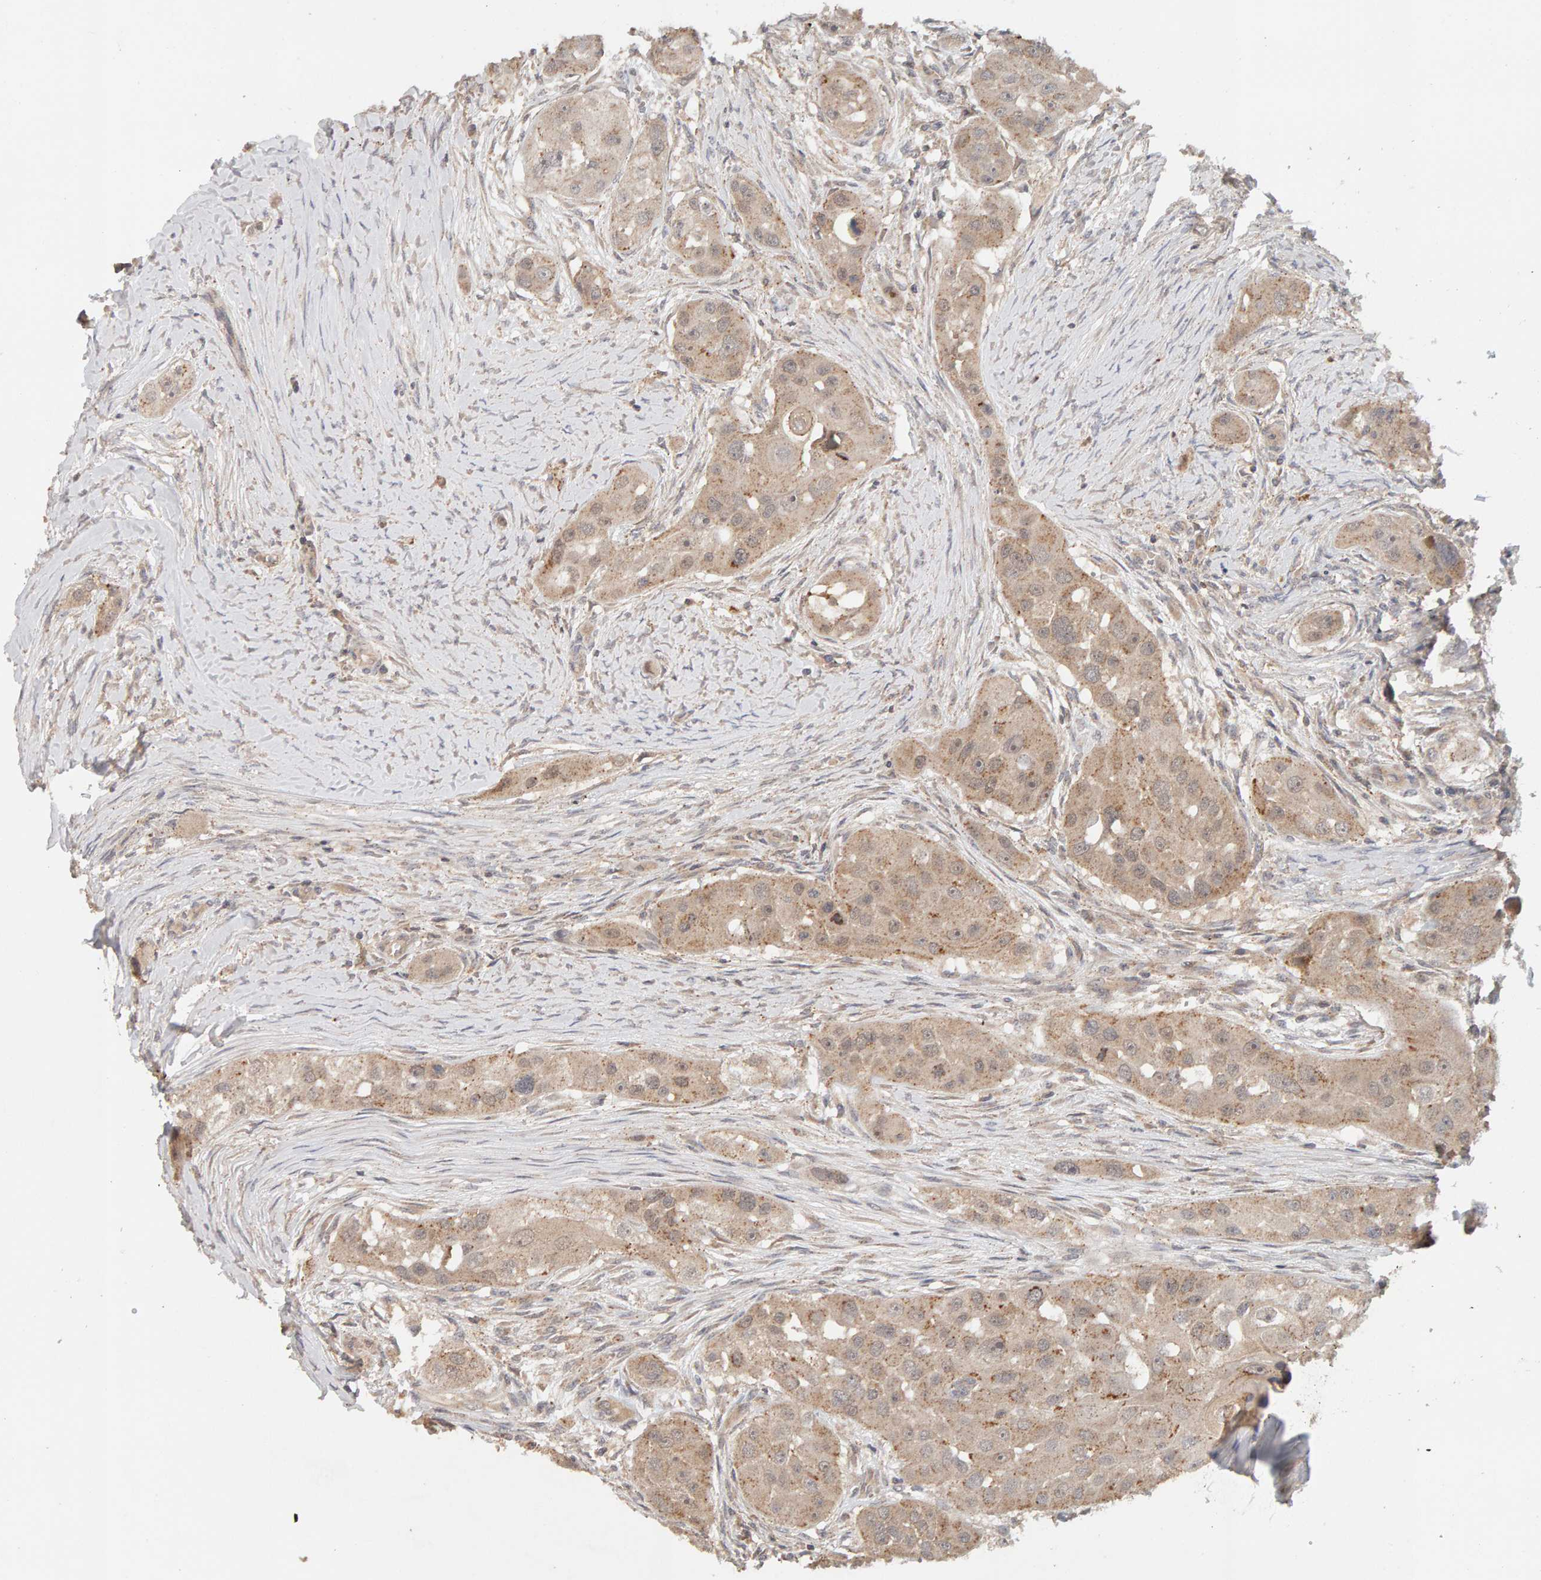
{"staining": {"intensity": "weak", "quantity": ">75%", "location": "cytoplasmic/membranous"}, "tissue": "head and neck cancer", "cell_type": "Tumor cells", "image_type": "cancer", "snomed": [{"axis": "morphology", "description": "Normal tissue, NOS"}, {"axis": "morphology", "description": "Squamous cell carcinoma, NOS"}, {"axis": "topography", "description": "Skeletal muscle"}, {"axis": "topography", "description": "Head-Neck"}], "caption": "Human head and neck cancer stained with a protein marker exhibits weak staining in tumor cells.", "gene": "DNAJC7", "patient": {"sex": "male", "age": 51}}